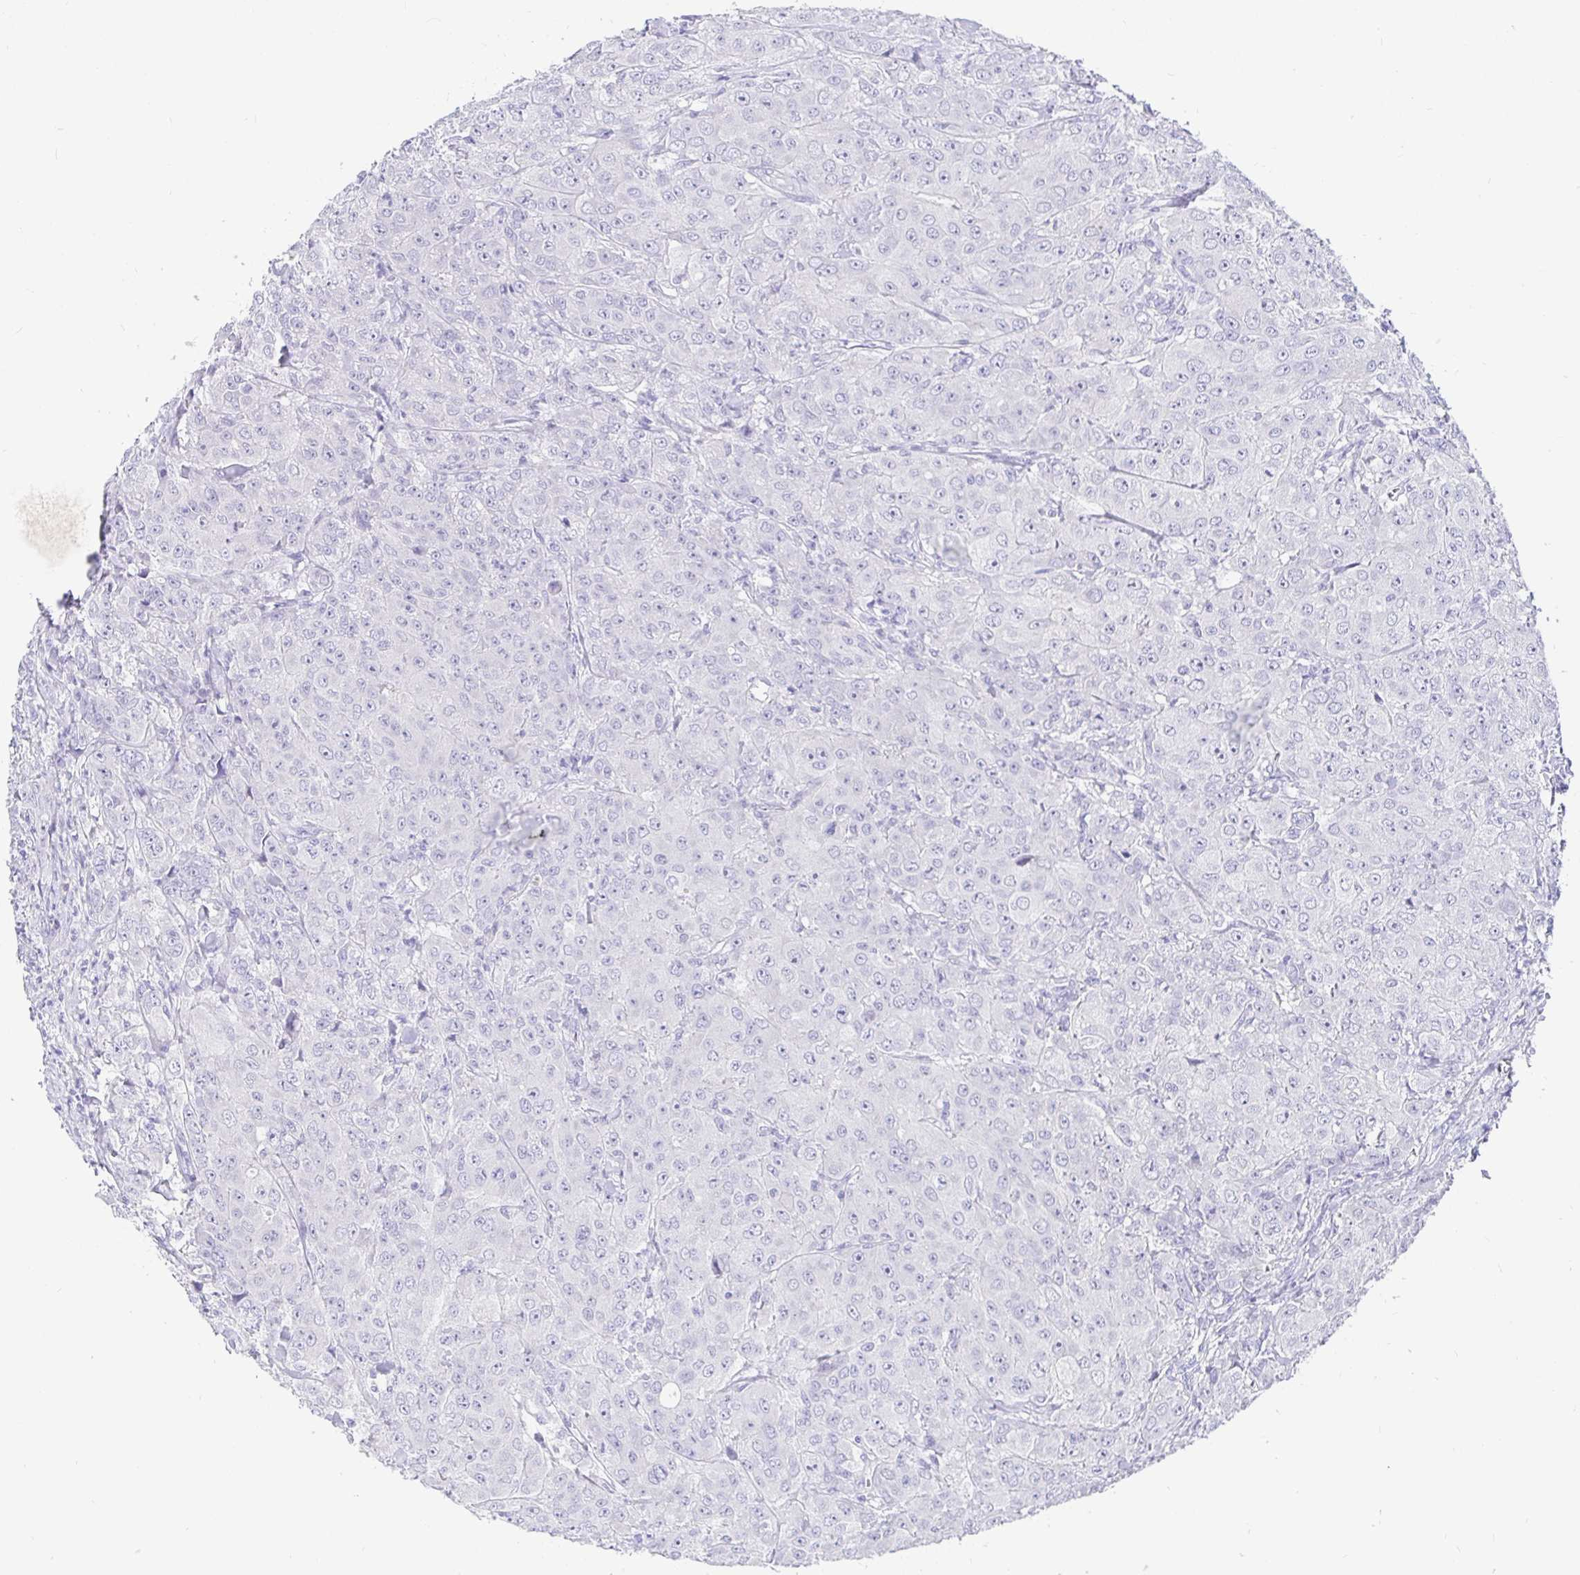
{"staining": {"intensity": "negative", "quantity": "none", "location": "none"}, "tissue": "breast cancer", "cell_type": "Tumor cells", "image_type": "cancer", "snomed": [{"axis": "morphology", "description": "Normal tissue, NOS"}, {"axis": "morphology", "description": "Duct carcinoma"}, {"axis": "topography", "description": "Breast"}], "caption": "Immunohistochemical staining of human breast cancer (invasive ductal carcinoma) displays no significant positivity in tumor cells.", "gene": "TPTE", "patient": {"sex": "female", "age": 43}}